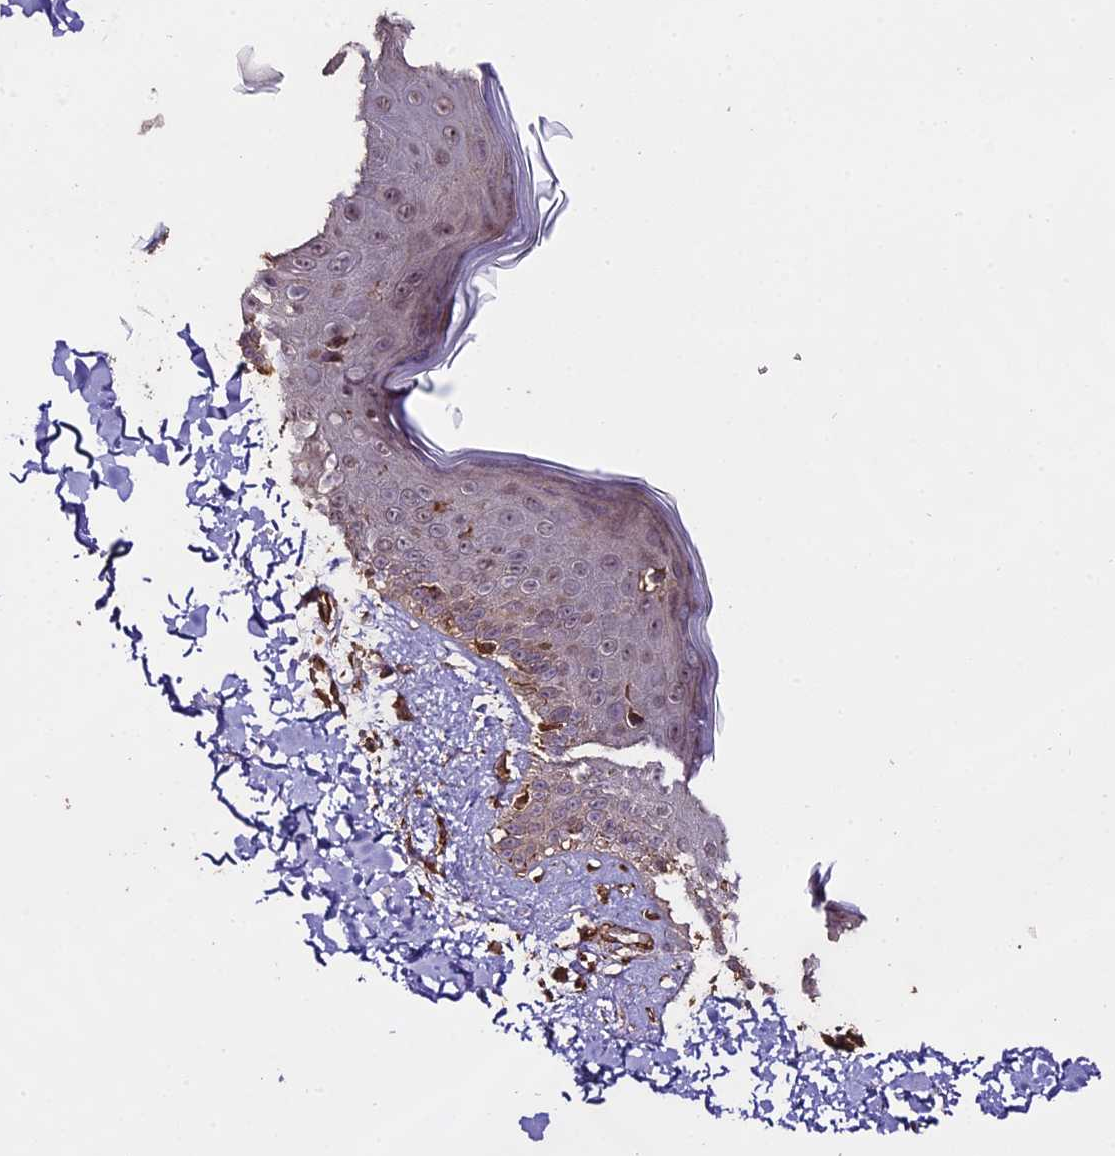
{"staining": {"intensity": "strong", "quantity": ">75%", "location": "cytoplasmic/membranous"}, "tissue": "skin", "cell_type": "Fibroblasts", "image_type": "normal", "snomed": [{"axis": "morphology", "description": "Normal tissue, NOS"}, {"axis": "topography", "description": "Skin"}], "caption": "Strong cytoplasmic/membranous protein staining is present in approximately >75% of fibroblasts in skin.", "gene": "TTLL10", "patient": {"sex": "male", "age": 52}}